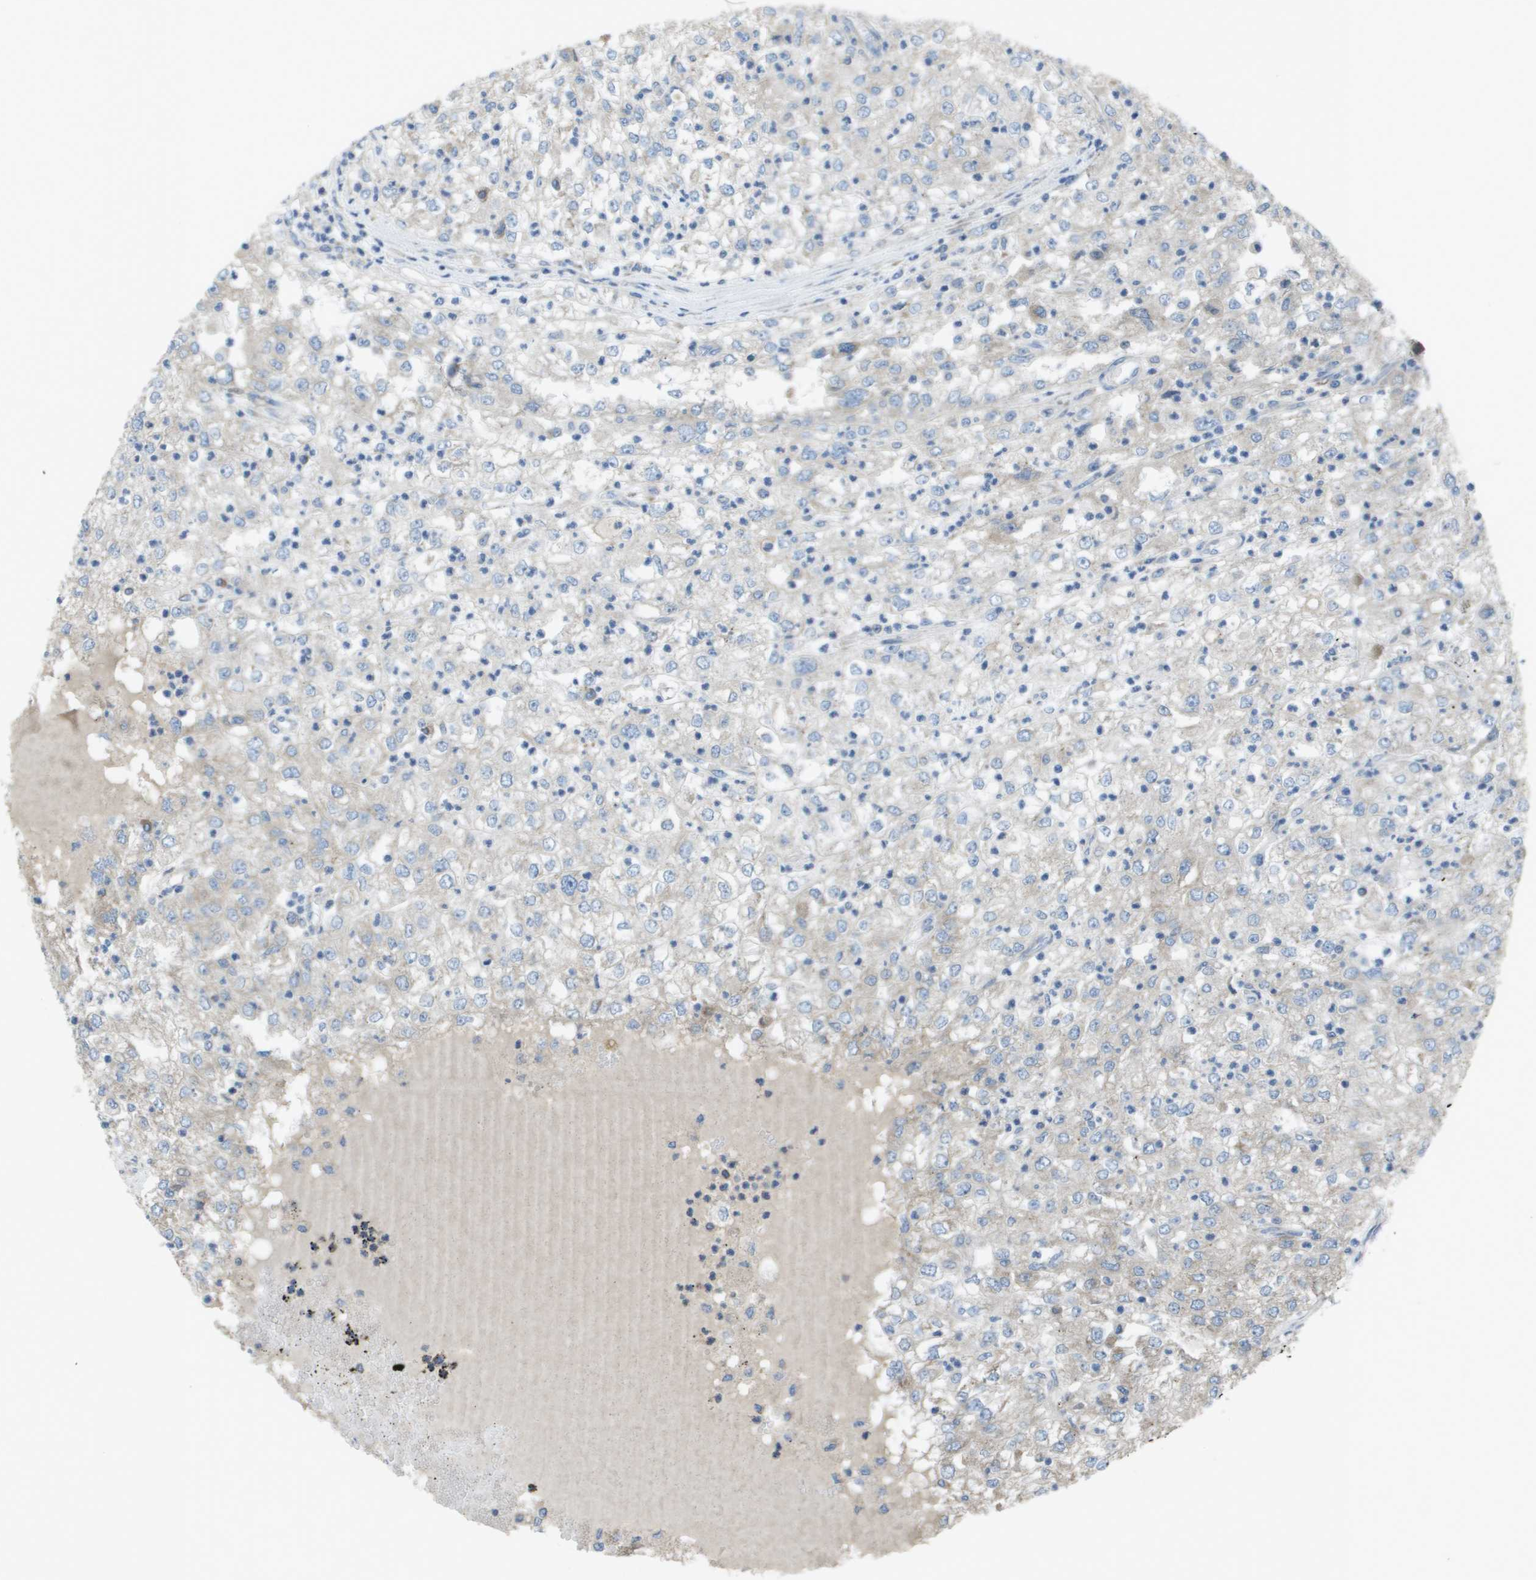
{"staining": {"intensity": "negative", "quantity": "none", "location": "none"}, "tissue": "renal cancer", "cell_type": "Tumor cells", "image_type": "cancer", "snomed": [{"axis": "morphology", "description": "Adenocarcinoma, NOS"}, {"axis": "topography", "description": "Kidney"}], "caption": "Image shows no protein staining in tumor cells of renal cancer (adenocarcinoma) tissue.", "gene": "CLCN2", "patient": {"sex": "female", "age": 54}}